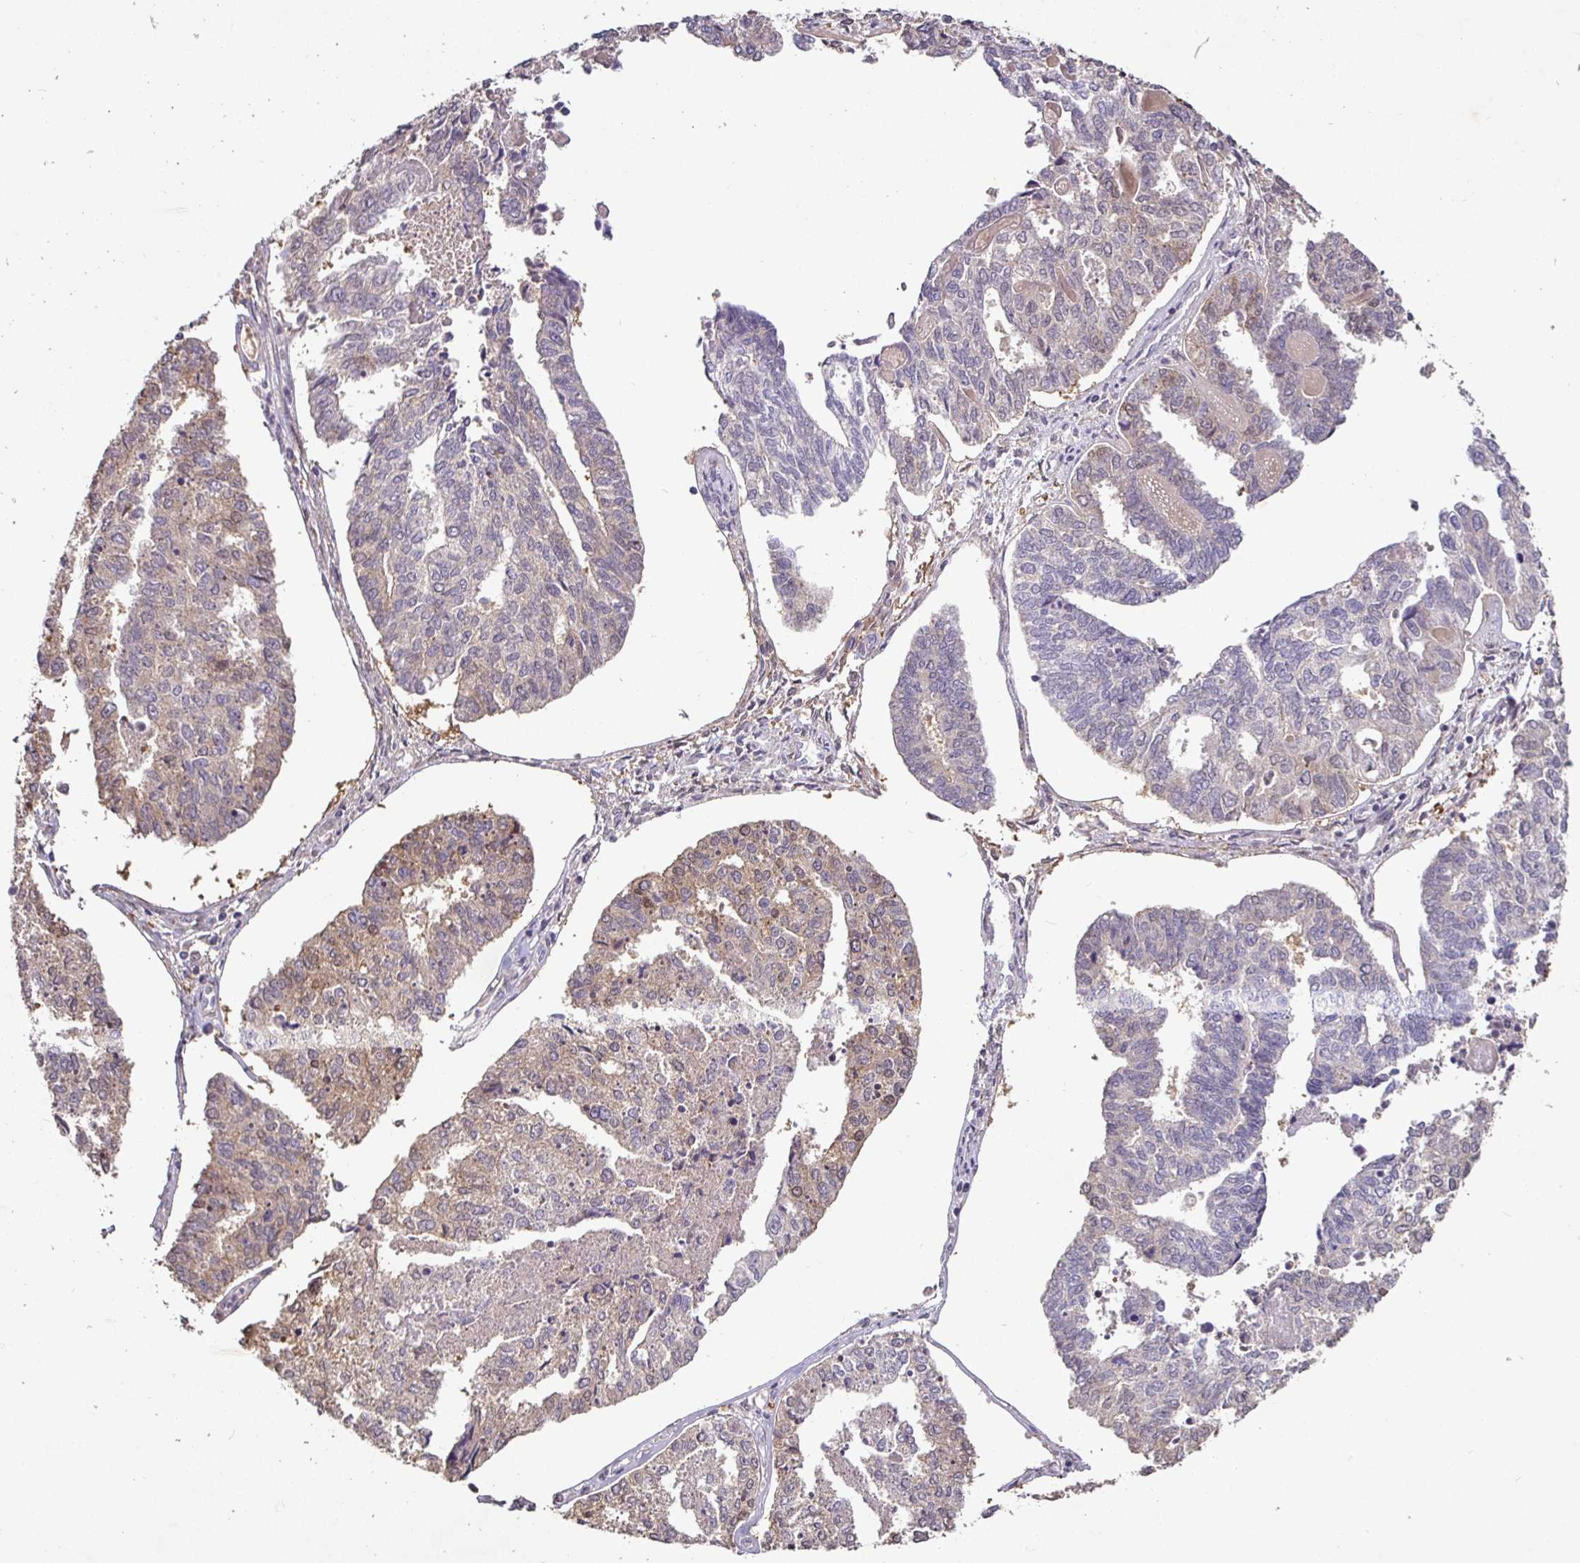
{"staining": {"intensity": "weak", "quantity": "25%-75%", "location": "cytoplasmic/membranous,nuclear"}, "tissue": "endometrial cancer", "cell_type": "Tumor cells", "image_type": "cancer", "snomed": [{"axis": "morphology", "description": "Adenocarcinoma, NOS"}, {"axis": "topography", "description": "Endometrium"}], "caption": "An image of human endometrial cancer stained for a protein exhibits weak cytoplasmic/membranous and nuclear brown staining in tumor cells.", "gene": "SHISA4", "patient": {"sex": "female", "age": 73}}